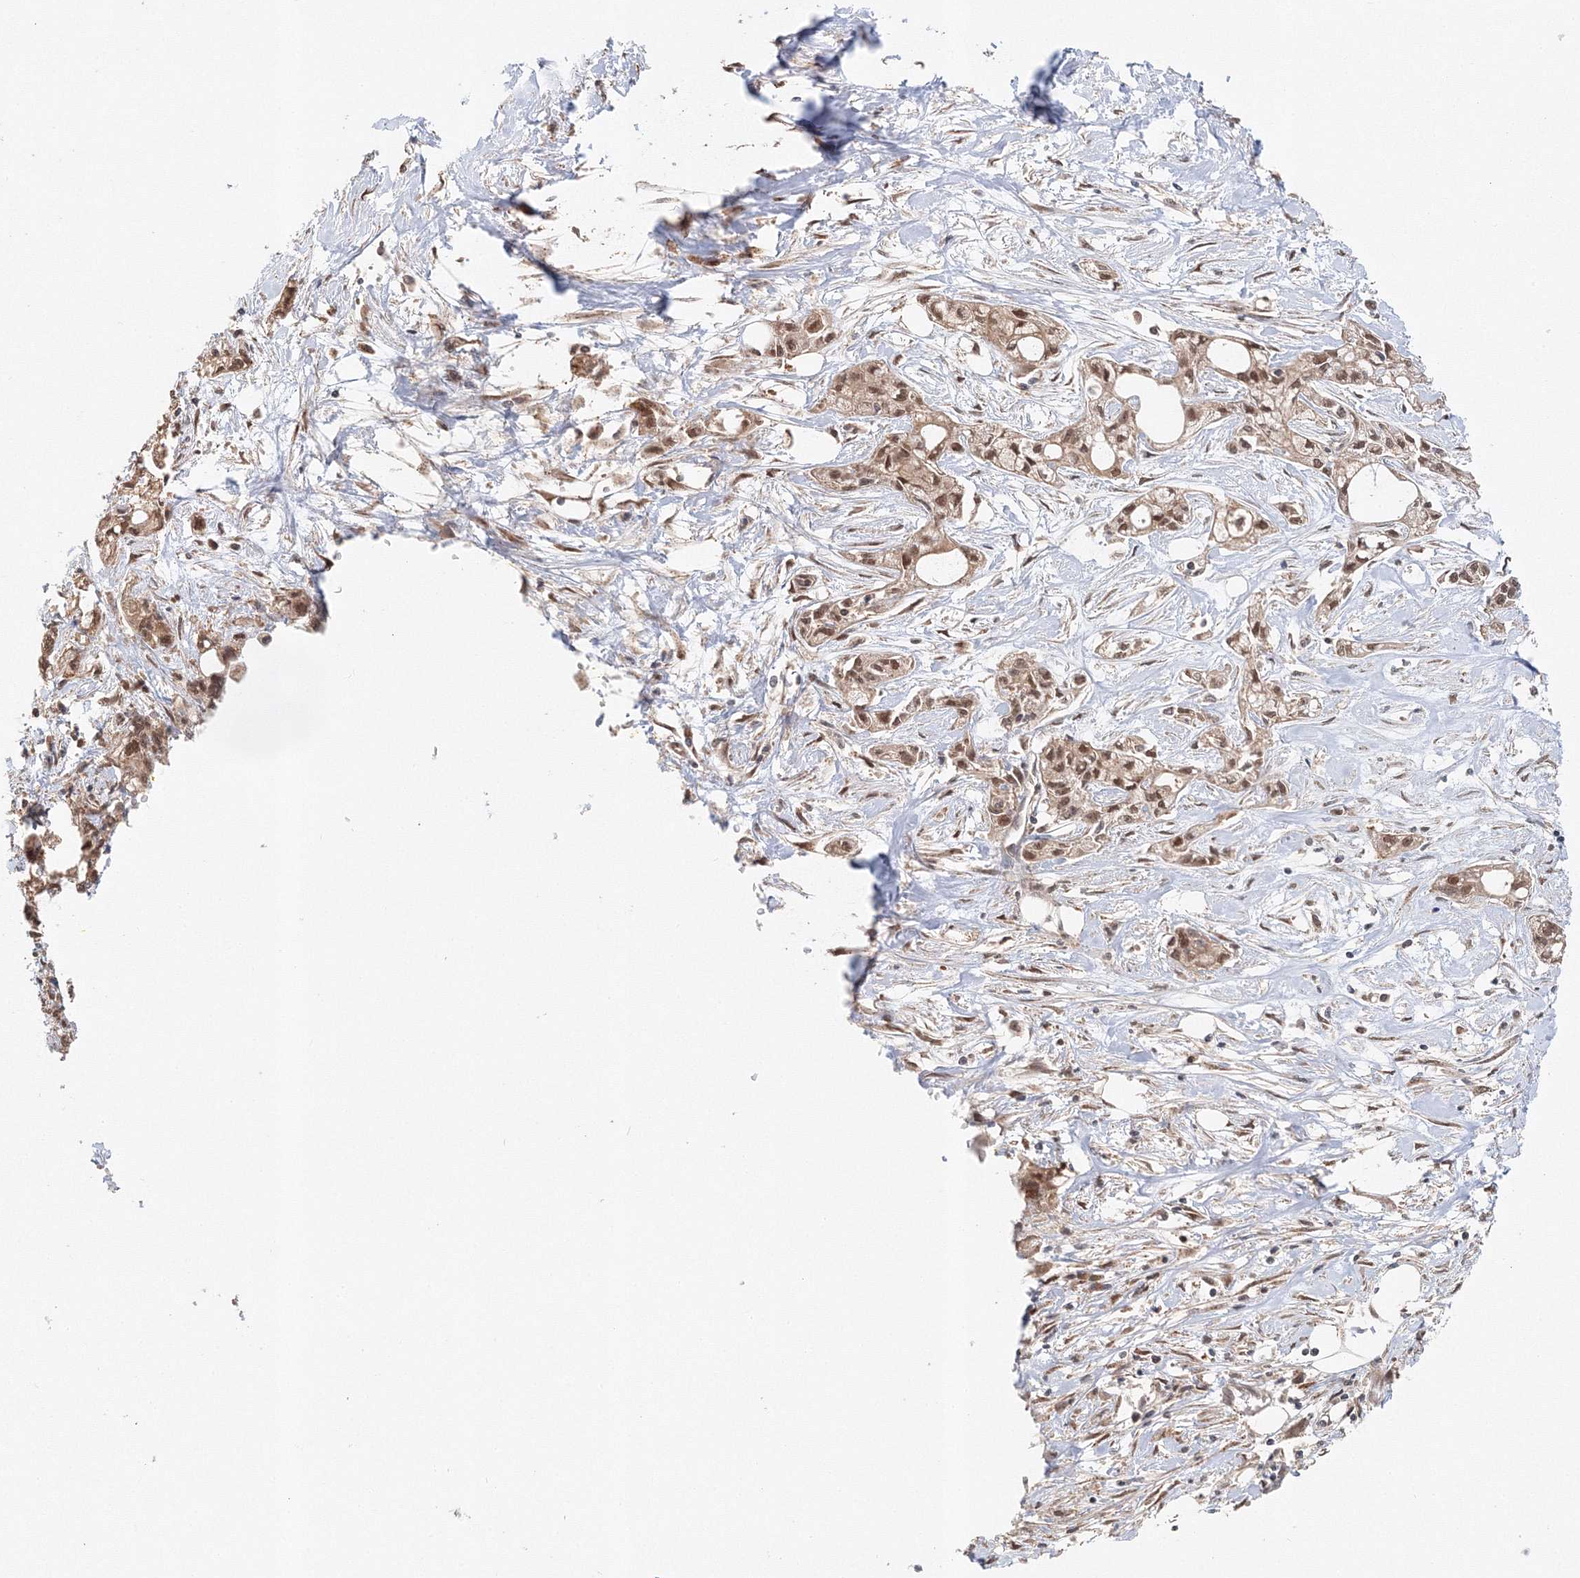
{"staining": {"intensity": "moderate", "quantity": ">75%", "location": "nuclear"}, "tissue": "pancreatic cancer", "cell_type": "Tumor cells", "image_type": "cancer", "snomed": [{"axis": "morphology", "description": "Adenocarcinoma, NOS"}, {"axis": "topography", "description": "Pancreas"}], "caption": "Immunohistochemistry (IHC) (DAB) staining of pancreatic cancer (adenocarcinoma) displays moderate nuclear protein positivity in about >75% of tumor cells. The staining was performed using DAB to visualize the protein expression in brown, while the nuclei were stained in blue with hematoxylin (Magnification: 20x).", "gene": "PSMD6", "patient": {"sex": "male", "age": 70}}